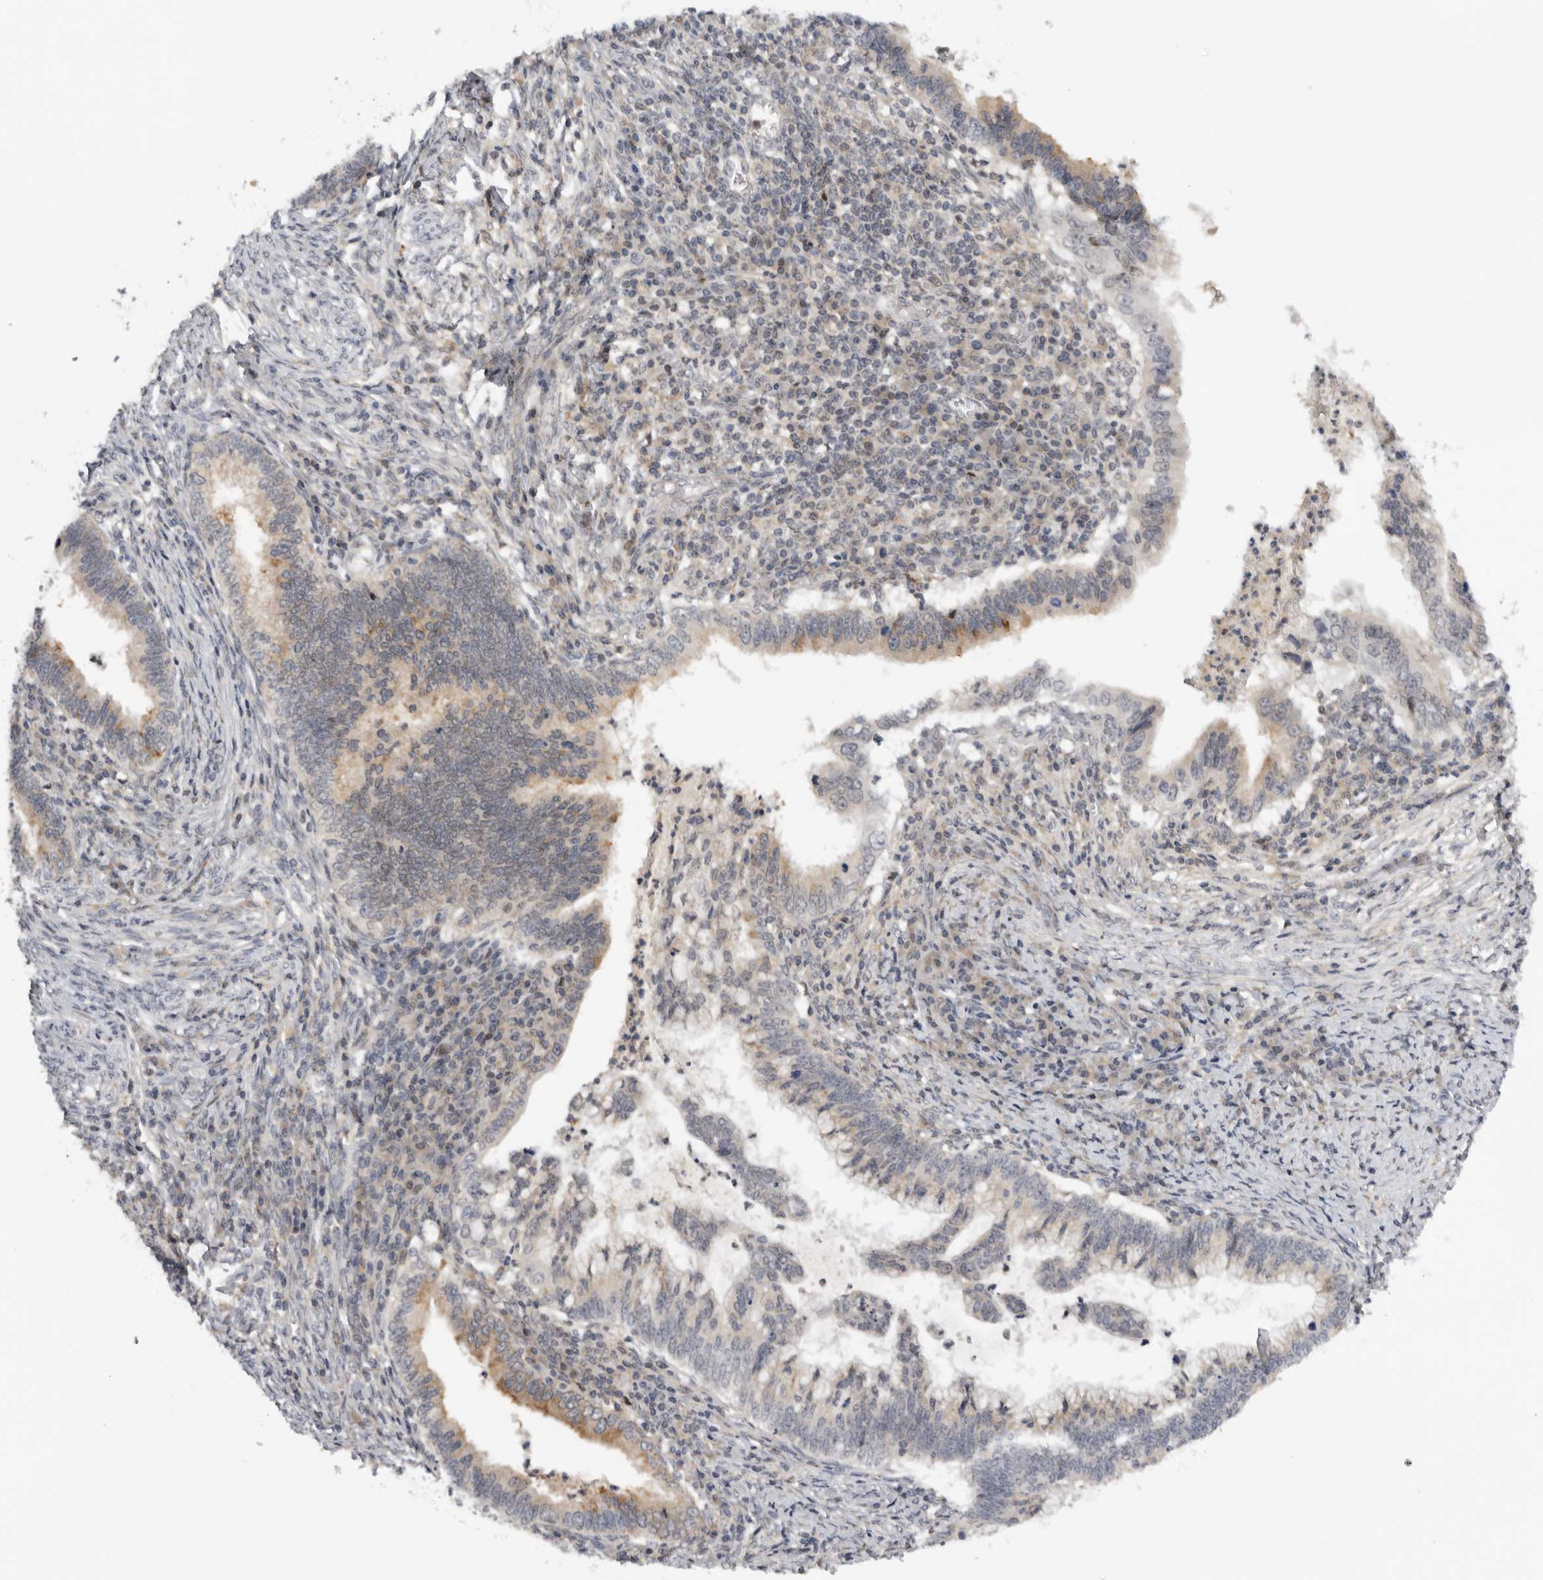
{"staining": {"intensity": "moderate", "quantity": "<25%", "location": "cytoplasmic/membranous"}, "tissue": "cervical cancer", "cell_type": "Tumor cells", "image_type": "cancer", "snomed": [{"axis": "morphology", "description": "Adenocarcinoma, NOS"}, {"axis": "topography", "description": "Cervix"}], "caption": "Cervical cancer tissue shows moderate cytoplasmic/membranous positivity in approximately <25% of tumor cells, visualized by immunohistochemistry.", "gene": "KIF2B", "patient": {"sex": "female", "age": 36}}